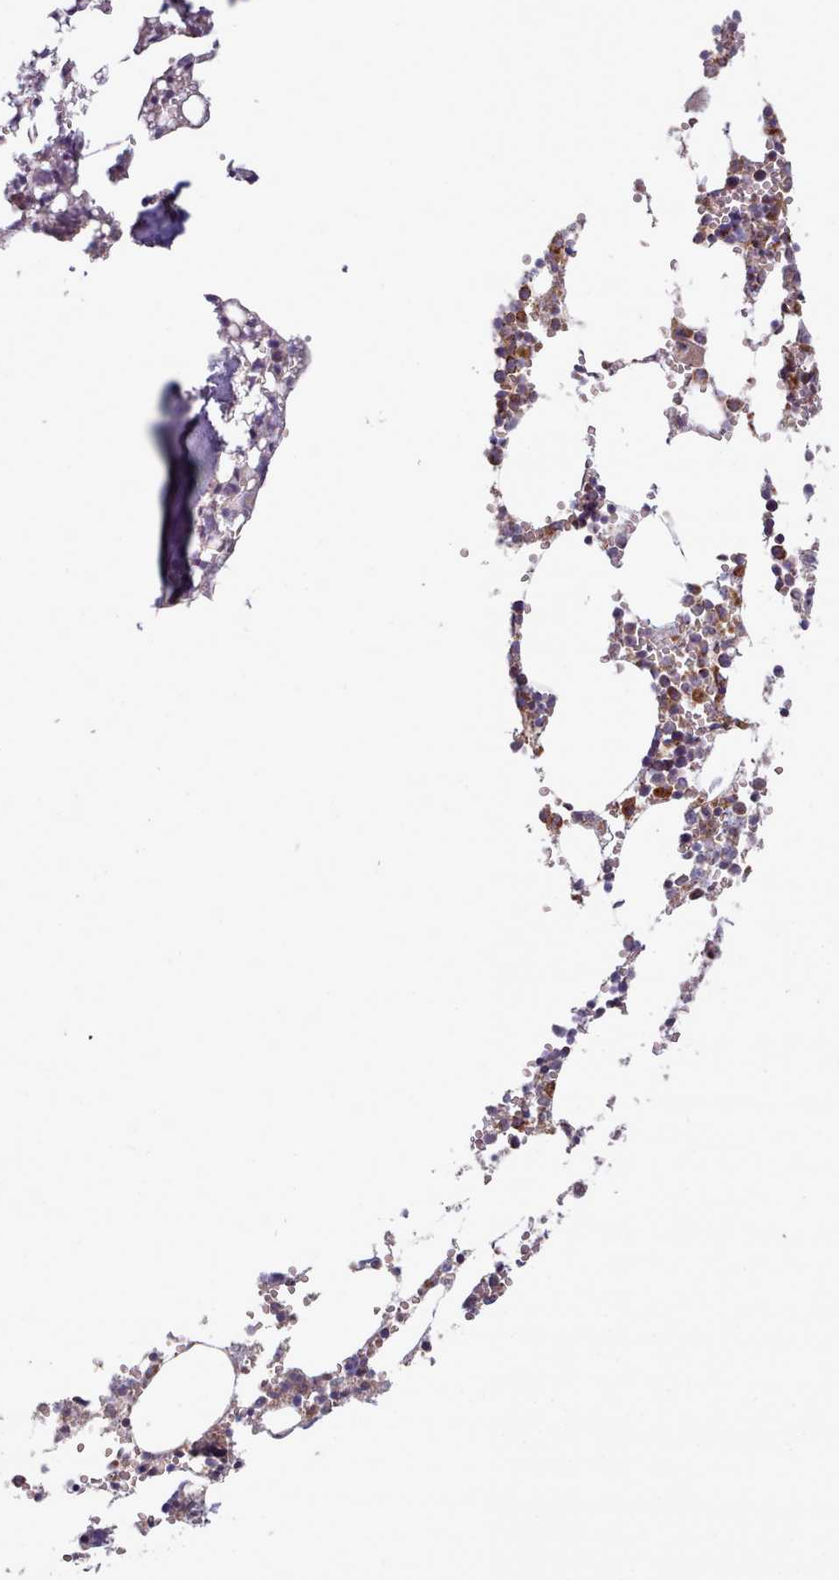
{"staining": {"intensity": "moderate", "quantity": "<25%", "location": "cytoplasmic/membranous"}, "tissue": "bone marrow", "cell_type": "Hematopoietic cells", "image_type": "normal", "snomed": [{"axis": "morphology", "description": "Normal tissue, NOS"}, {"axis": "topography", "description": "Bone marrow"}], "caption": "IHC staining of normal bone marrow, which demonstrates low levels of moderate cytoplasmic/membranous expression in approximately <25% of hematopoietic cells indicating moderate cytoplasmic/membranous protein expression. The staining was performed using DAB (brown) for protein detection and nuclei were counterstained in hematoxylin (blue).", "gene": "SRP54", "patient": {"sex": "male", "age": 64}}